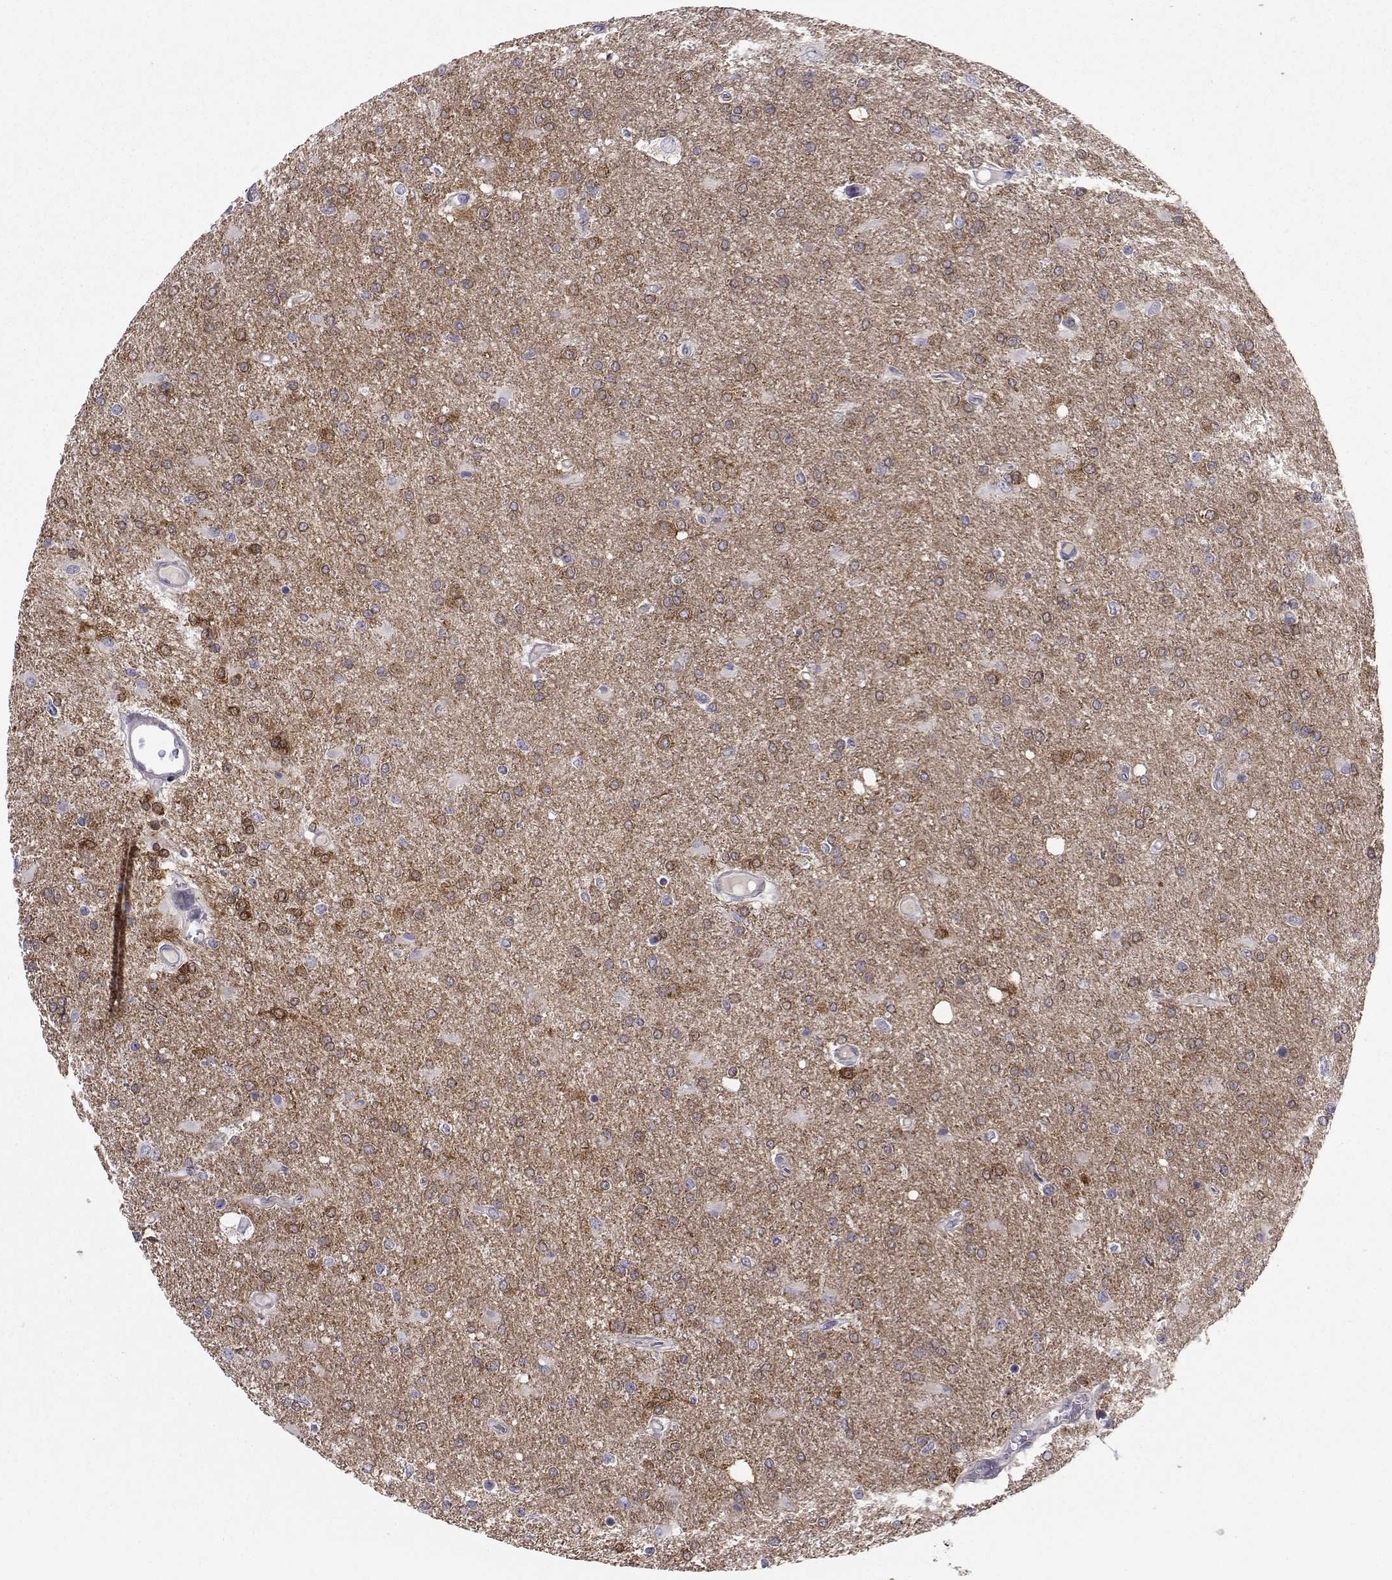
{"staining": {"intensity": "strong", "quantity": "25%-75%", "location": "cytoplasmic/membranous"}, "tissue": "glioma", "cell_type": "Tumor cells", "image_type": "cancer", "snomed": [{"axis": "morphology", "description": "Glioma, malignant, High grade"}, {"axis": "topography", "description": "Cerebral cortex"}], "caption": "Protein staining by IHC reveals strong cytoplasmic/membranous expression in approximately 25%-75% of tumor cells in high-grade glioma (malignant).", "gene": "PEX5L", "patient": {"sex": "male", "age": 70}}